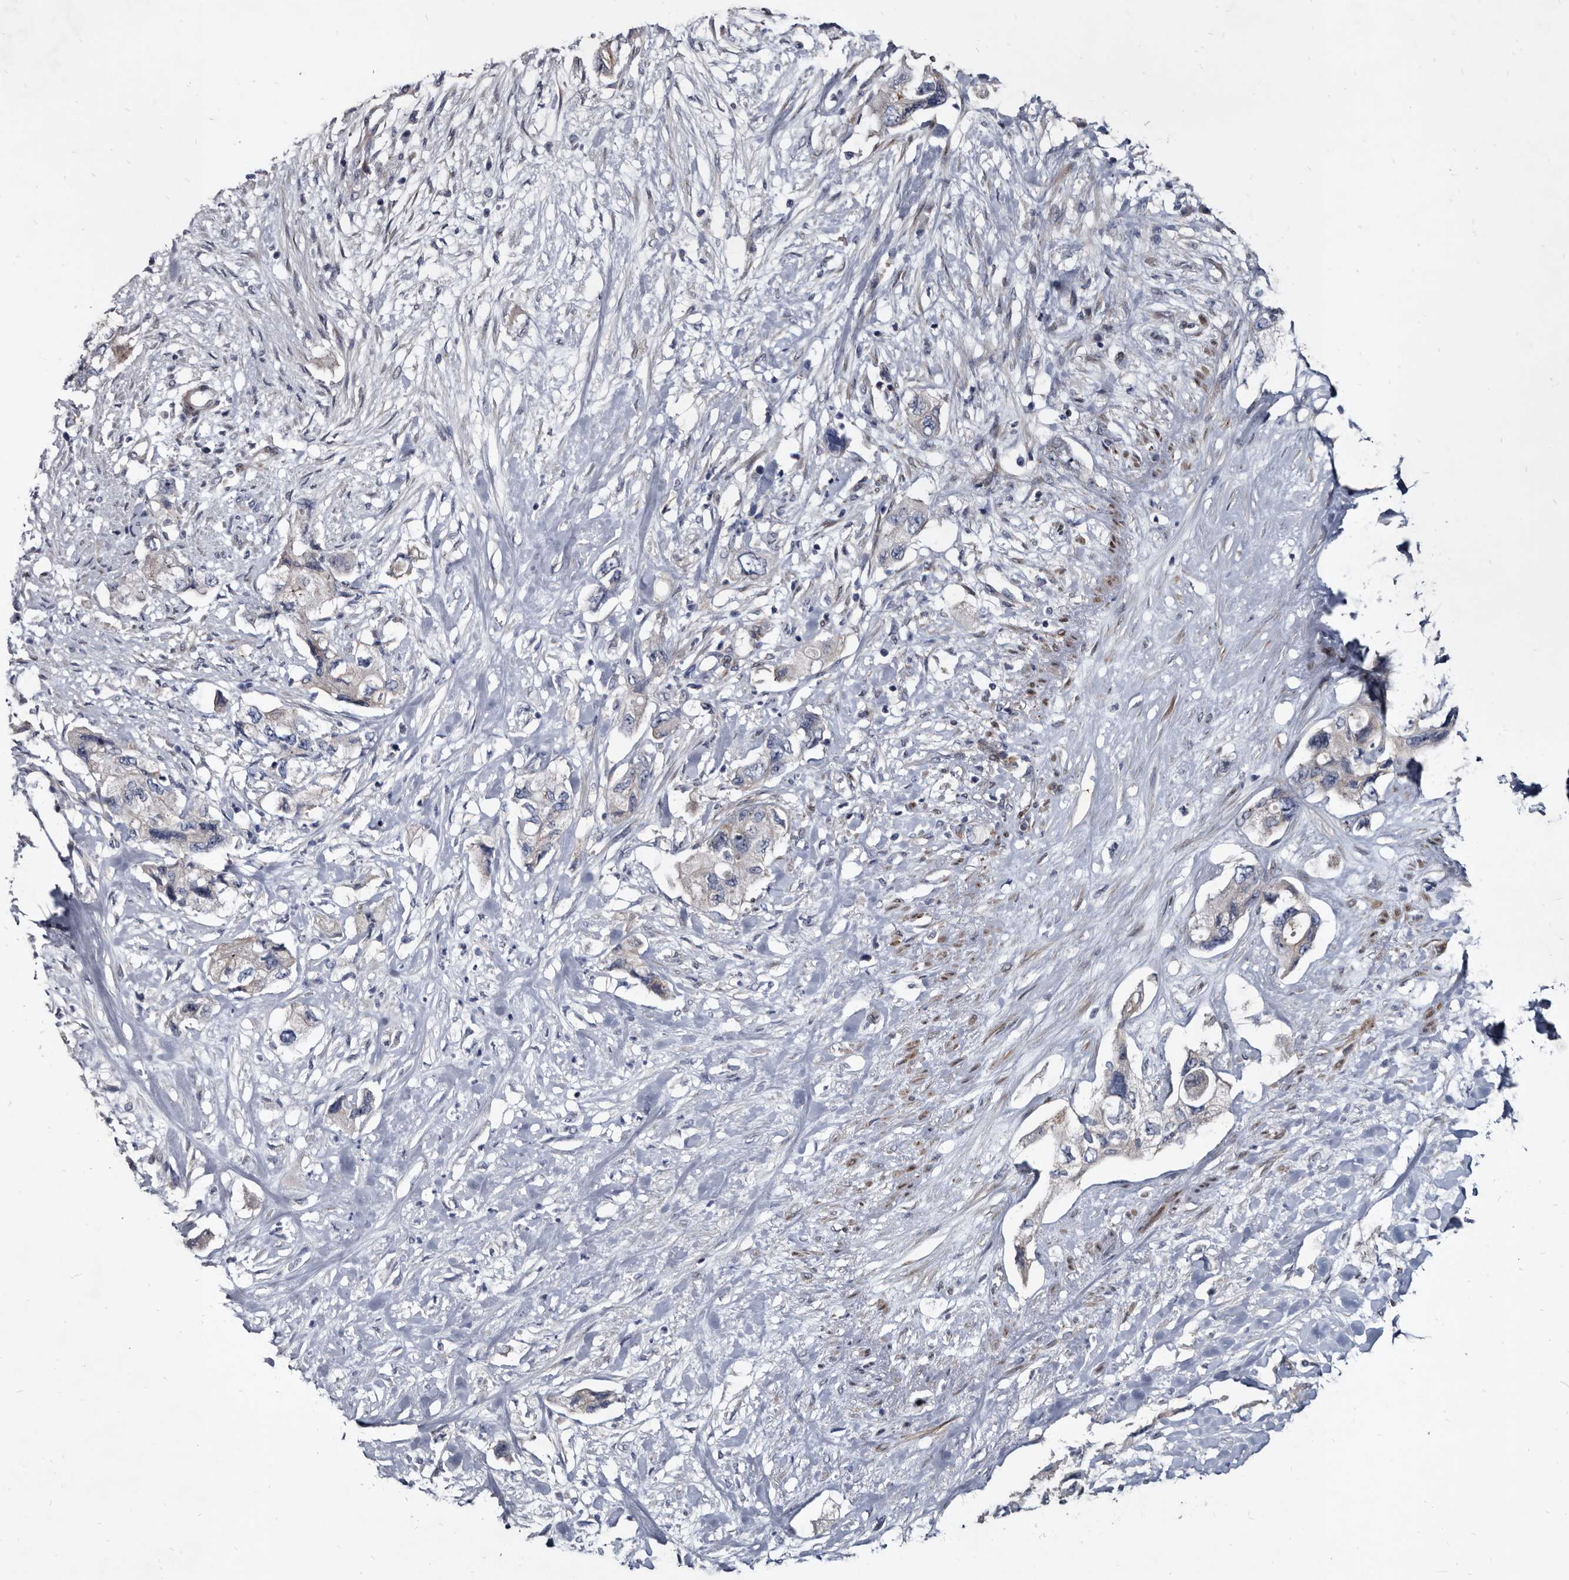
{"staining": {"intensity": "negative", "quantity": "none", "location": "none"}, "tissue": "pancreatic cancer", "cell_type": "Tumor cells", "image_type": "cancer", "snomed": [{"axis": "morphology", "description": "Adenocarcinoma, NOS"}, {"axis": "topography", "description": "Pancreas"}], "caption": "Human pancreatic cancer (adenocarcinoma) stained for a protein using immunohistochemistry exhibits no positivity in tumor cells.", "gene": "PRSS8", "patient": {"sex": "female", "age": 73}}